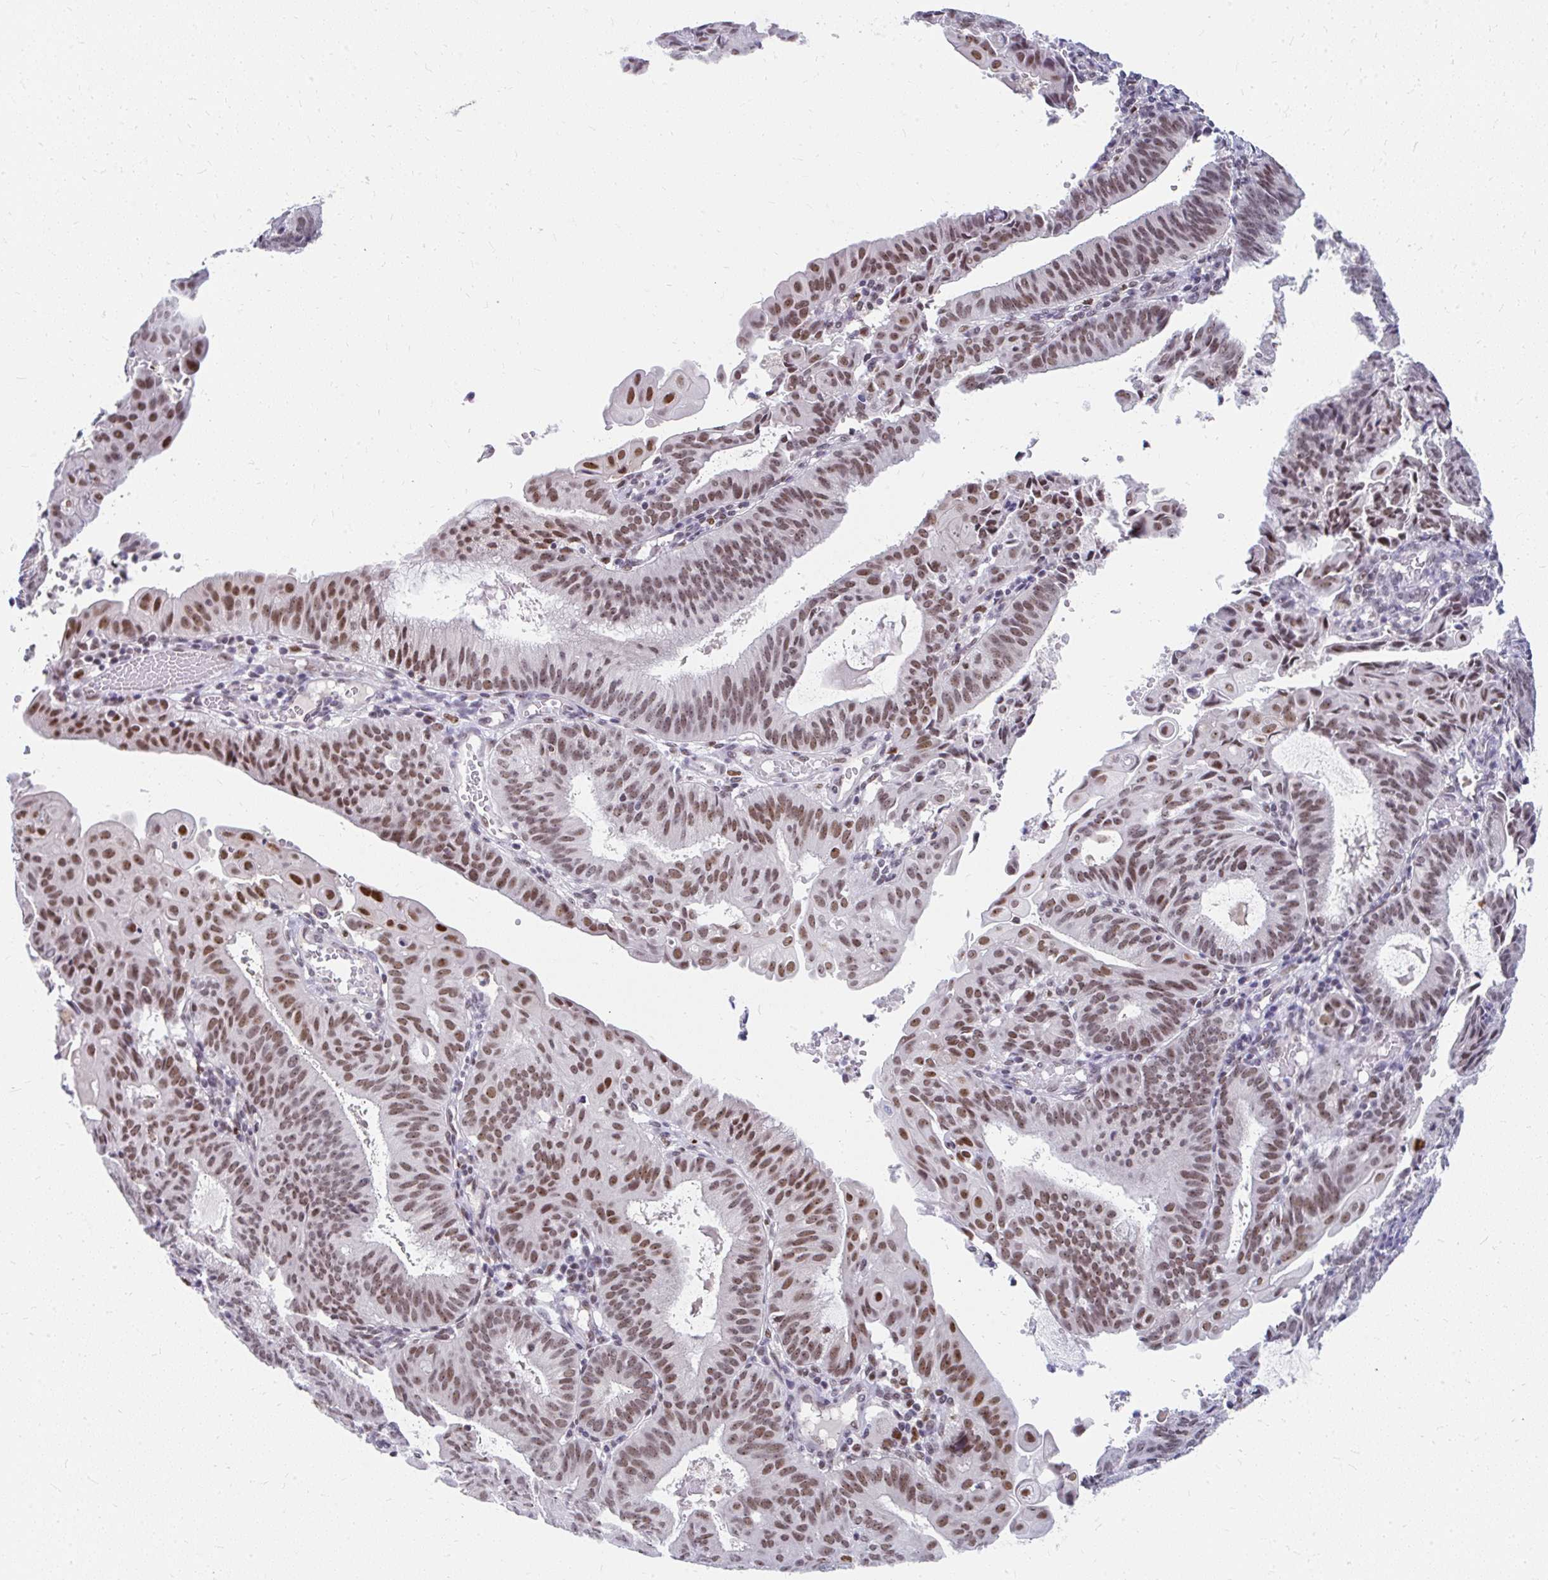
{"staining": {"intensity": "moderate", "quantity": ">75%", "location": "nuclear"}, "tissue": "endometrial cancer", "cell_type": "Tumor cells", "image_type": "cancer", "snomed": [{"axis": "morphology", "description": "Adenocarcinoma, NOS"}, {"axis": "topography", "description": "Endometrium"}], "caption": "This is an image of immunohistochemistry staining of endometrial cancer (adenocarcinoma), which shows moderate staining in the nuclear of tumor cells.", "gene": "GTF2H1", "patient": {"sex": "female", "age": 49}}